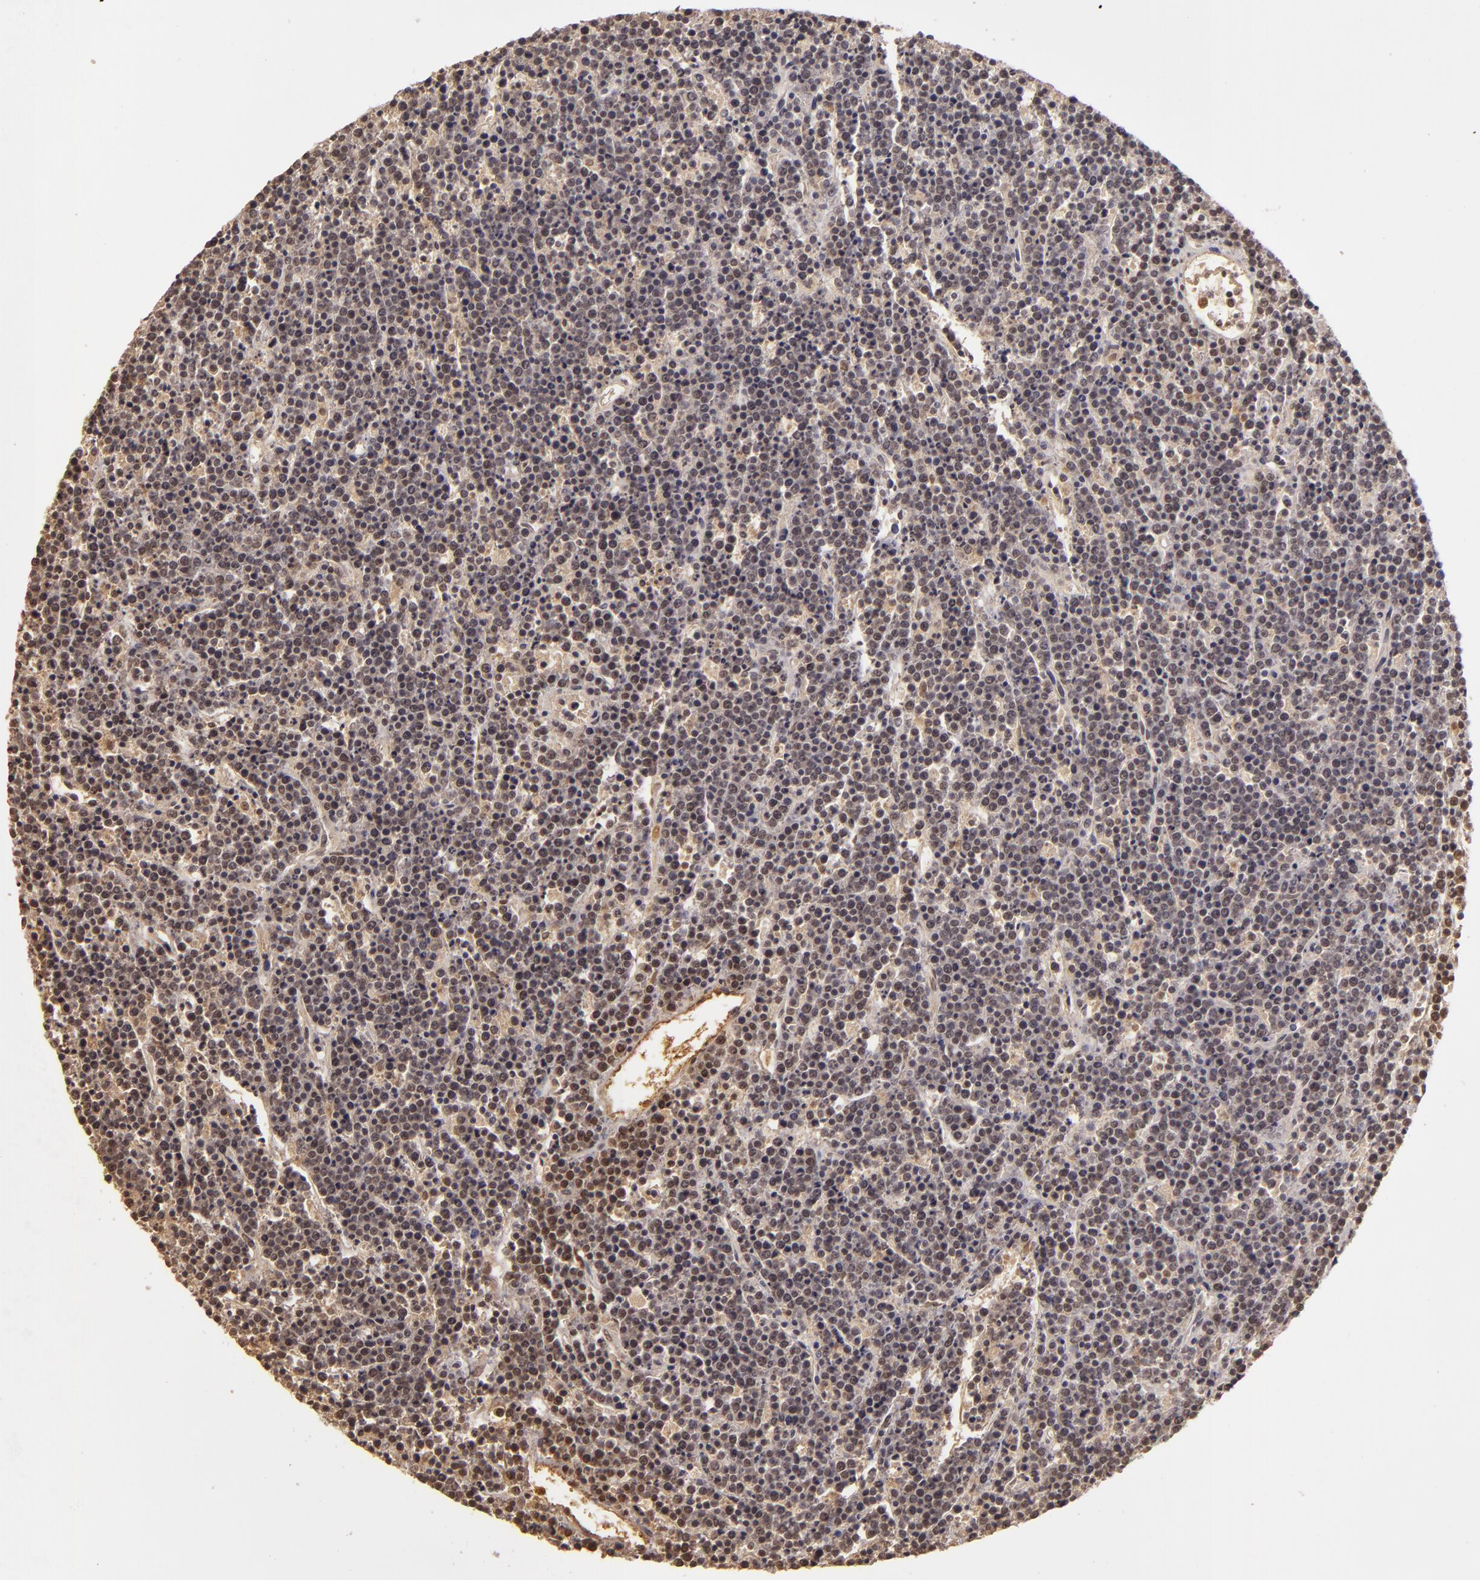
{"staining": {"intensity": "weak", "quantity": ">75%", "location": "cytoplasmic/membranous,nuclear"}, "tissue": "lymphoma", "cell_type": "Tumor cells", "image_type": "cancer", "snomed": [{"axis": "morphology", "description": "Malignant lymphoma, non-Hodgkin's type, High grade"}, {"axis": "topography", "description": "Ovary"}], "caption": "Human malignant lymphoma, non-Hodgkin's type (high-grade) stained with a protein marker shows weak staining in tumor cells.", "gene": "LRG1", "patient": {"sex": "female", "age": 56}}